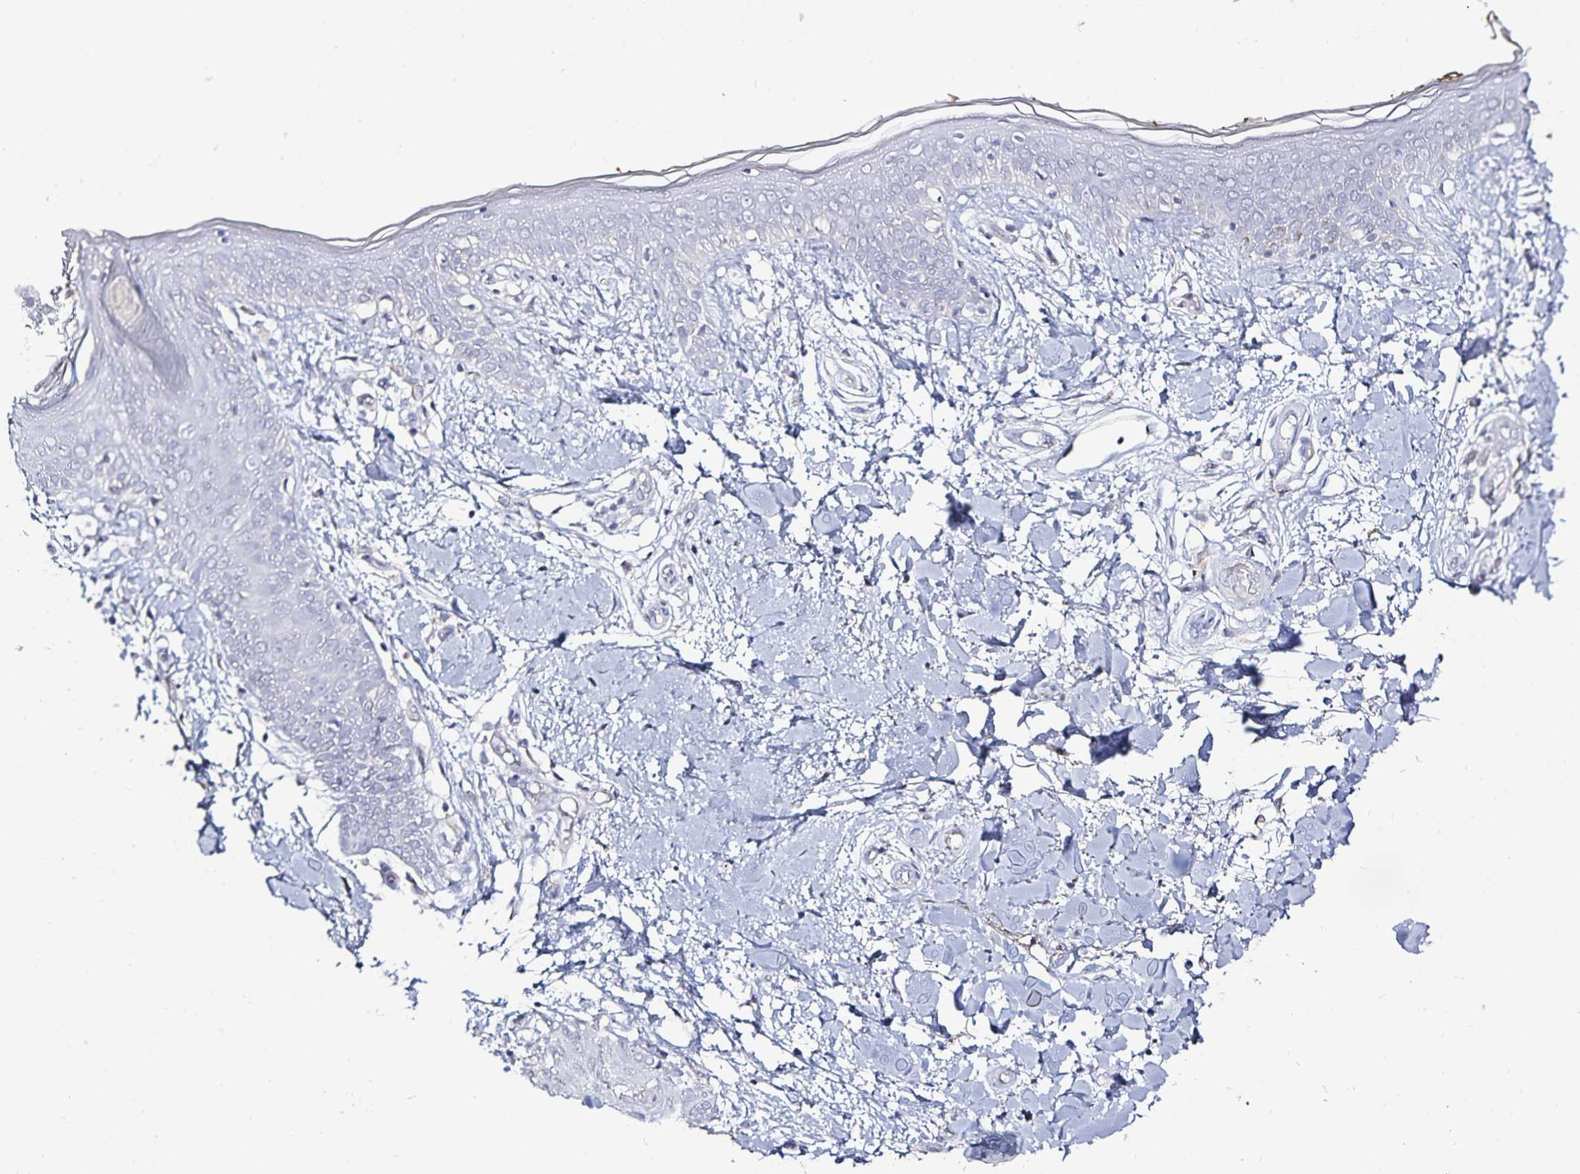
{"staining": {"intensity": "negative", "quantity": "none", "location": "none"}, "tissue": "skin", "cell_type": "Fibroblasts", "image_type": "normal", "snomed": [{"axis": "morphology", "description": "Normal tissue, NOS"}, {"axis": "topography", "description": "Skin"}], "caption": "This is a micrograph of immunohistochemistry staining of benign skin, which shows no staining in fibroblasts.", "gene": "ACSL5", "patient": {"sex": "female", "age": 34}}